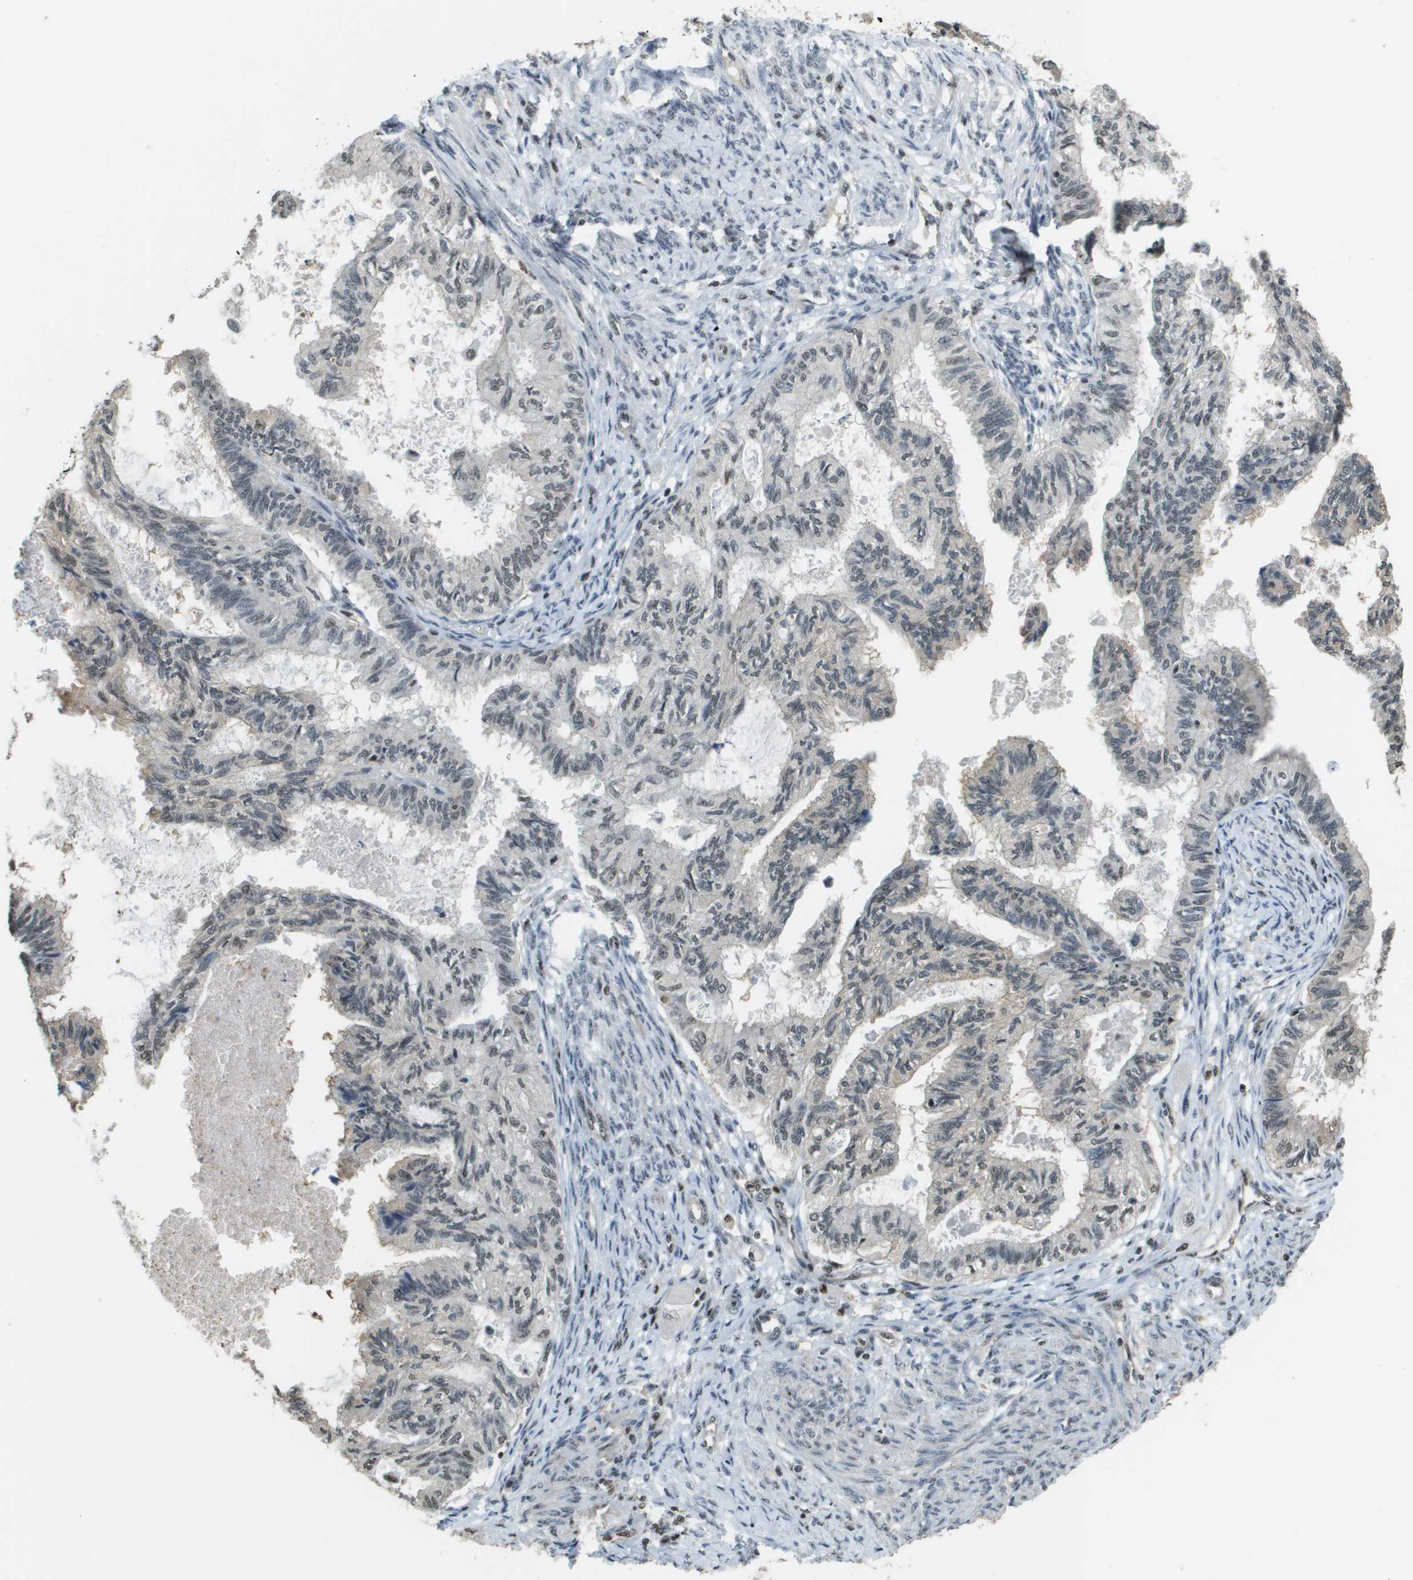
{"staining": {"intensity": "weak", "quantity": "25%-75%", "location": "nuclear"}, "tissue": "cervical cancer", "cell_type": "Tumor cells", "image_type": "cancer", "snomed": [{"axis": "morphology", "description": "Normal tissue, NOS"}, {"axis": "morphology", "description": "Adenocarcinoma, NOS"}, {"axis": "topography", "description": "Cervix"}, {"axis": "topography", "description": "Endometrium"}], "caption": "DAB (3,3'-diaminobenzidine) immunohistochemical staining of human adenocarcinoma (cervical) shows weak nuclear protein staining in about 25%-75% of tumor cells.", "gene": "SP100", "patient": {"sex": "female", "age": 86}}